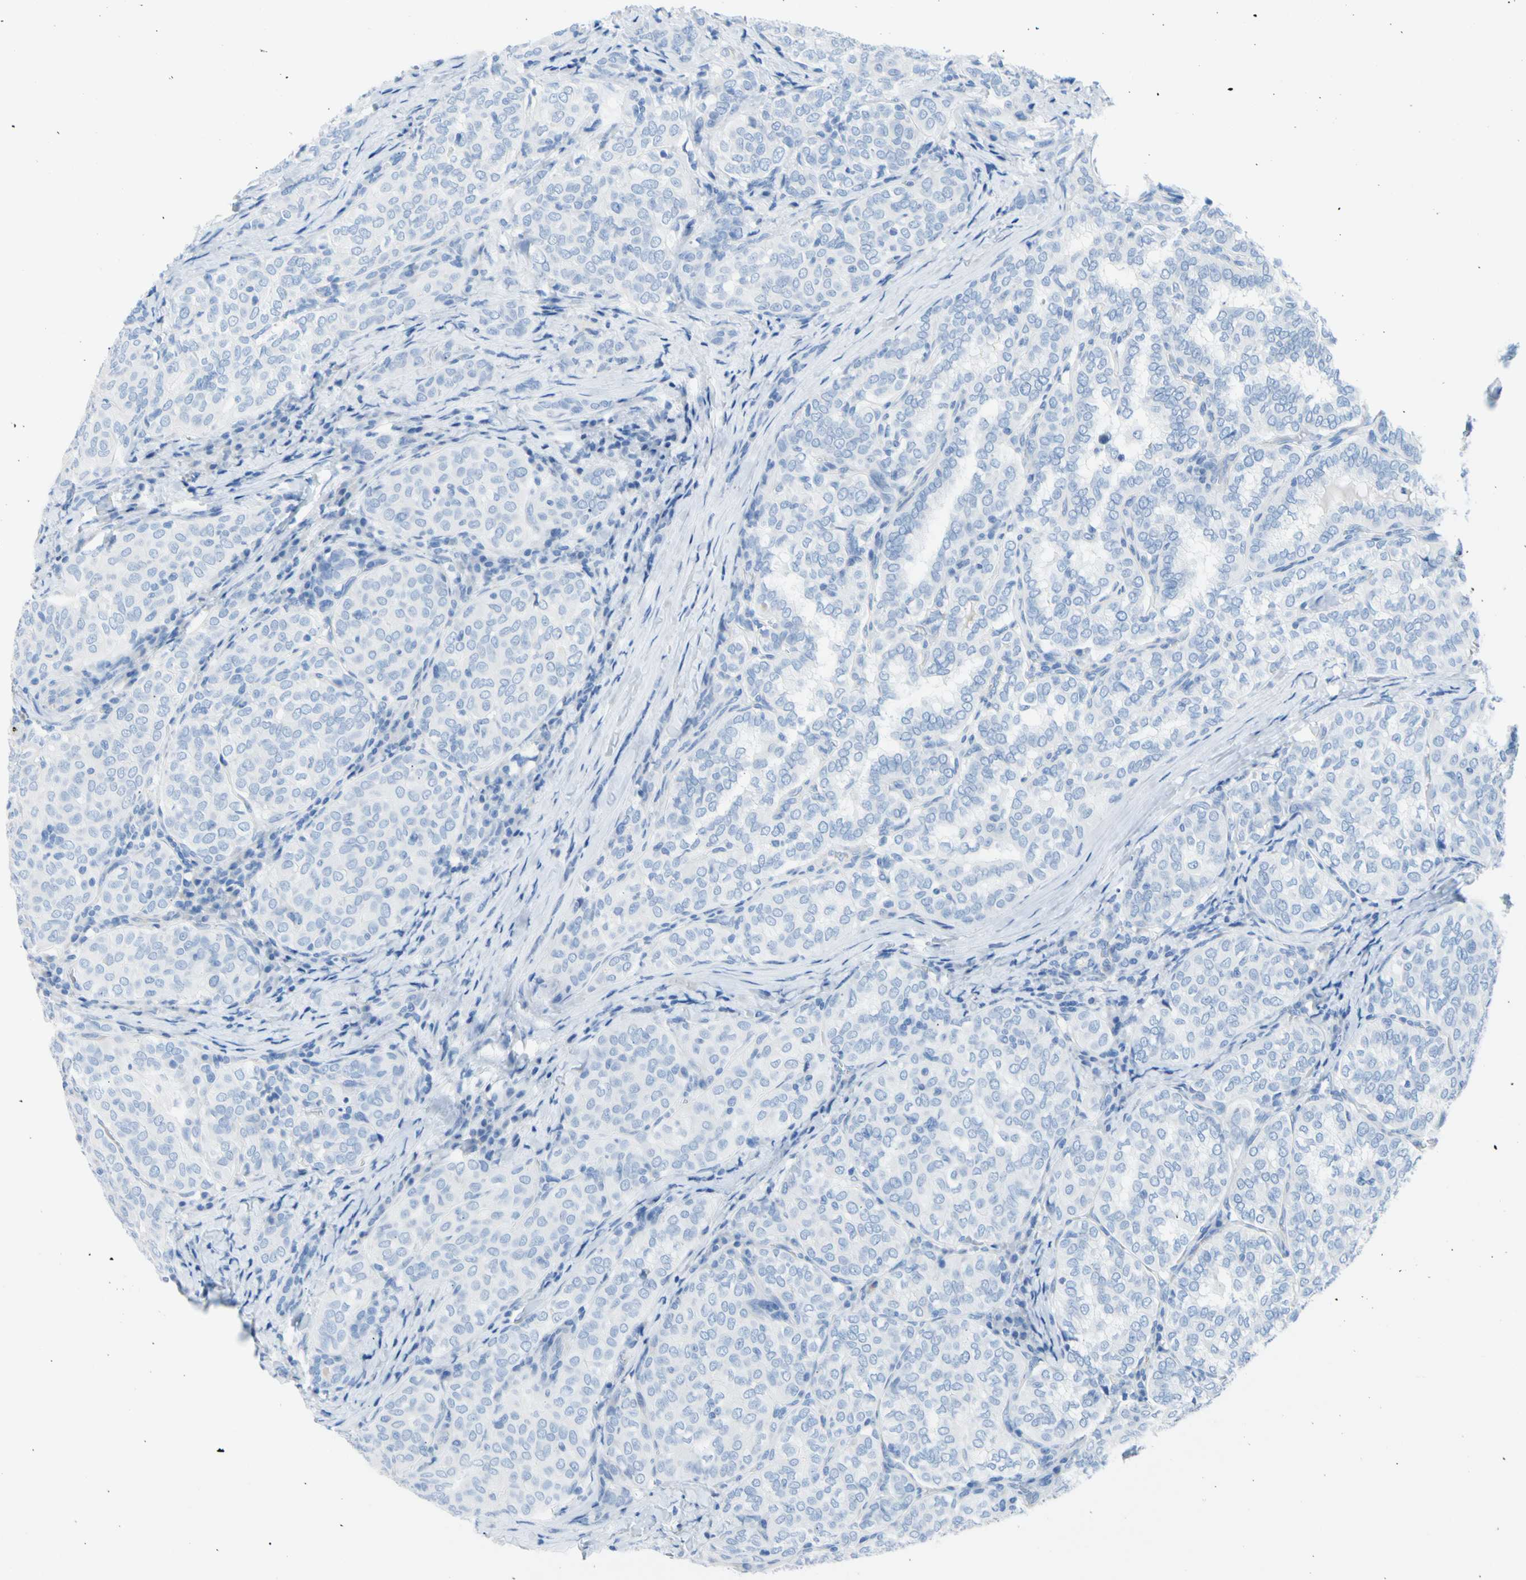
{"staining": {"intensity": "negative", "quantity": "none", "location": "none"}, "tissue": "thyroid cancer", "cell_type": "Tumor cells", "image_type": "cancer", "snomed": [{"axis": "morphology", "description": "Normal tissue, NOS"}, {"axis": "morphology", "description": "Papillary adenocarcinoma, NOS"}, {"axis": "topography", "description": "Thyroid gland"}], "caption": "Protein analysis of thyroid cancer demonstrates no significant expression in tumor cells.", "gene": "CEL", "patient": {"sex": "female", "age": 30}}